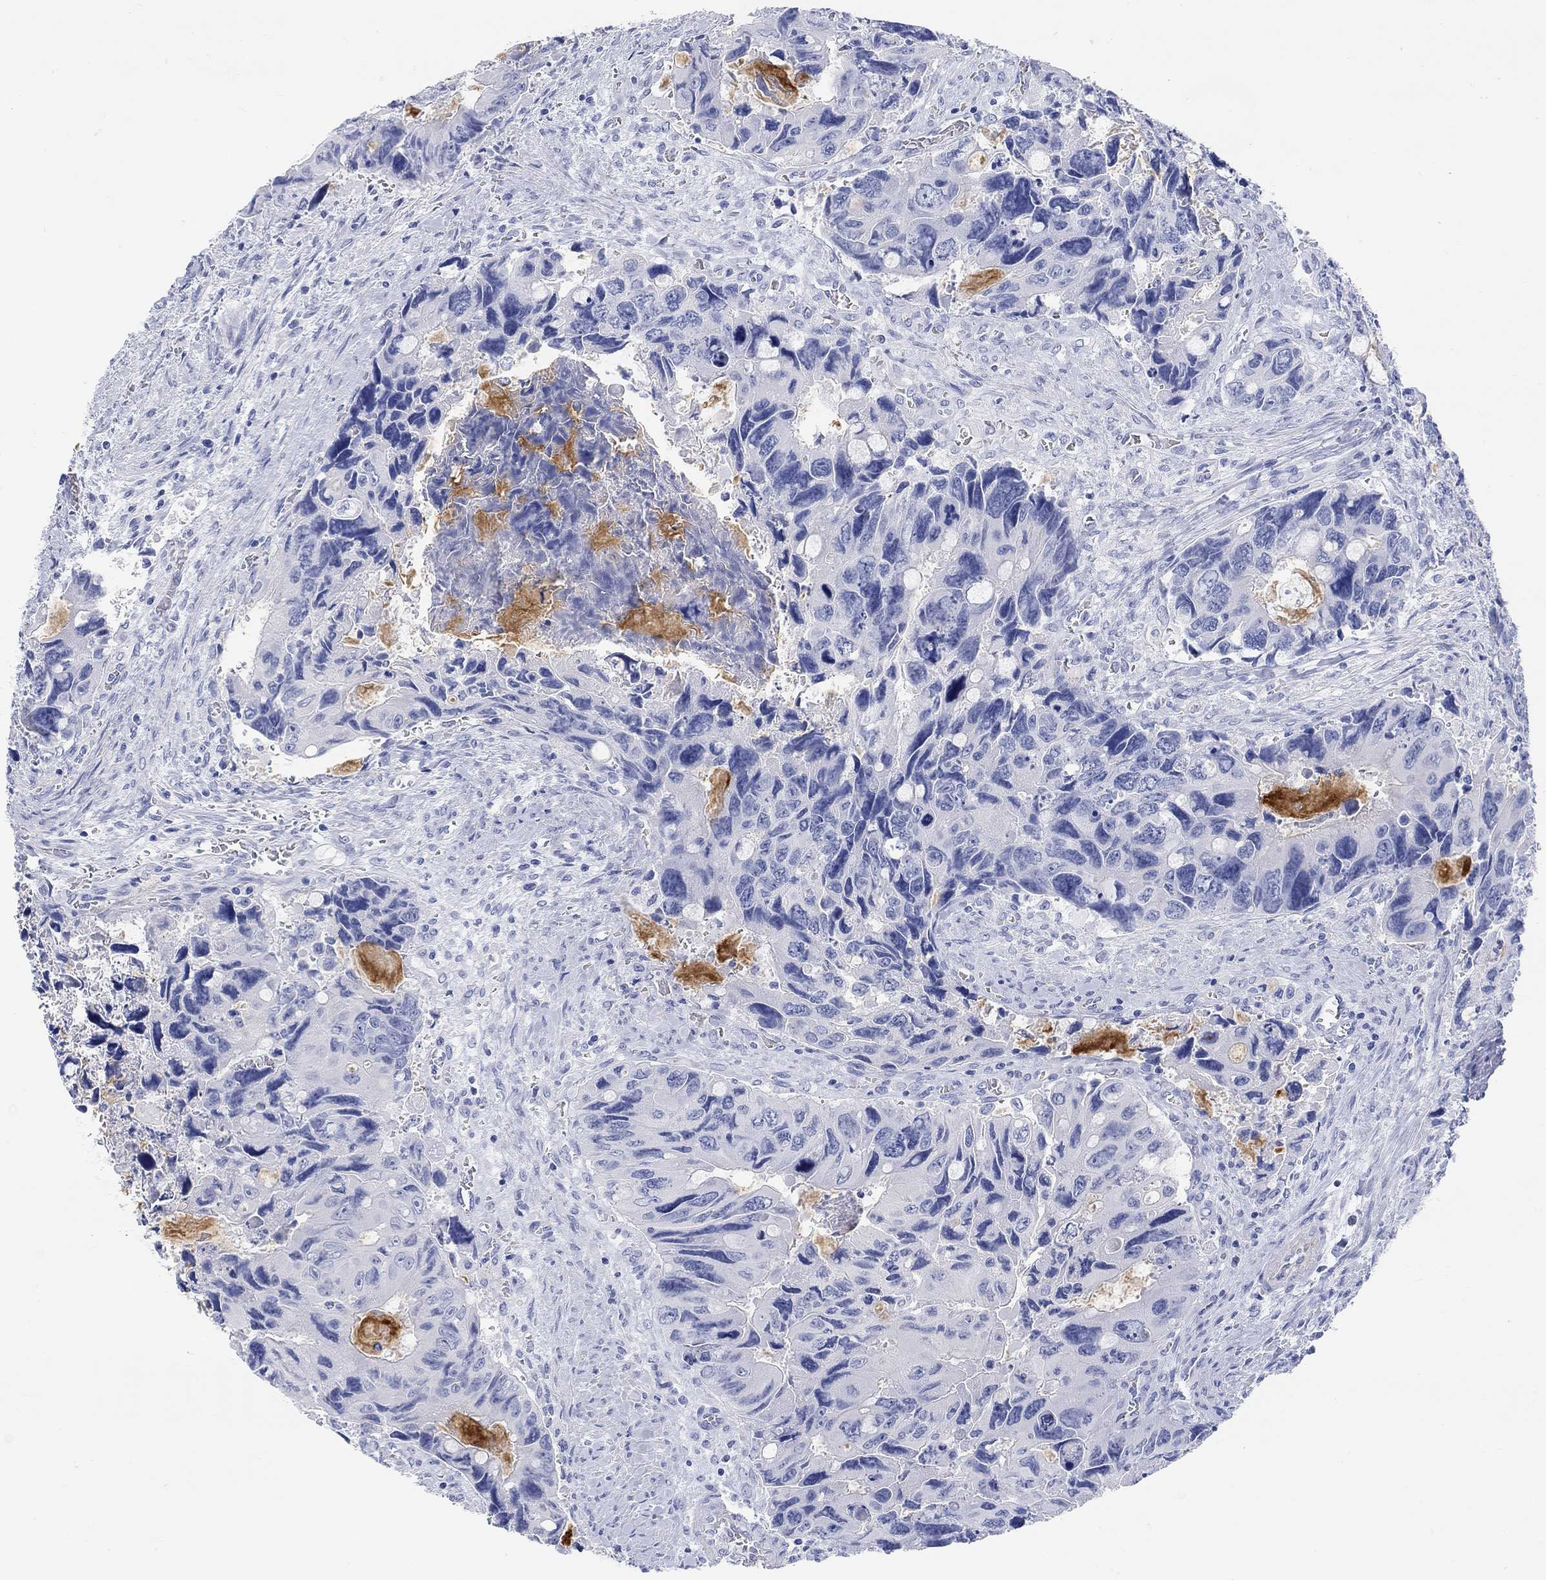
{"staining": {"intensity": "negative", "quantity": "none", "location": "none"}, "tissue": "colorectal cancer", "cell_type": "Tumor cells", "image_type": "cancer", "snomed": [{"axis": "morphology", "description": "Adenocarcinoma, NOS"}, {"axis": "topography", "description": "Rectum"}], "caption": "Tumor cells are negative for brown protein staining in adenocarcinoma (colorectal). (Brightfield microscopy of DAB immunohistochemistry (IHC) at high magnification).", "gene": "XIRP2", "patient": {"sex": "male", "age": 62}}